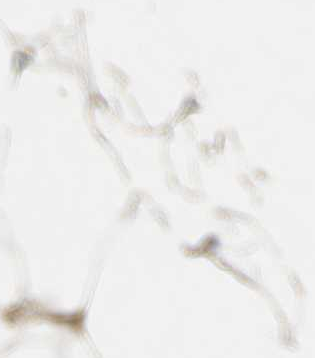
{"staining": {"intensity": "moderate", "quantity": ">75%", "location": "cytoplasmic/membranous"}, "tissue": "adipose tissue", "cell_type": "Adipocytes", "image_type": "normal", "snomed": [{"axis": "morphology", "description": "Normal tissue, NOS"}, {"axis": "topography", "description": "Breast"}, {"axis": "topography", "description": "Adipose tissue"}], "caption": "IHC image of normal adipose tissue: human adipose tissue stained using immunohistochemistry (IHC) displays medium levels of moderate protein expression localized specifically in the cytoplasmic/membranous of adipocytes, appearing as a cytoplasmic/membranous brown color.", "gene": "IGHM", "patient": {"sex": "female", "age": 25}}